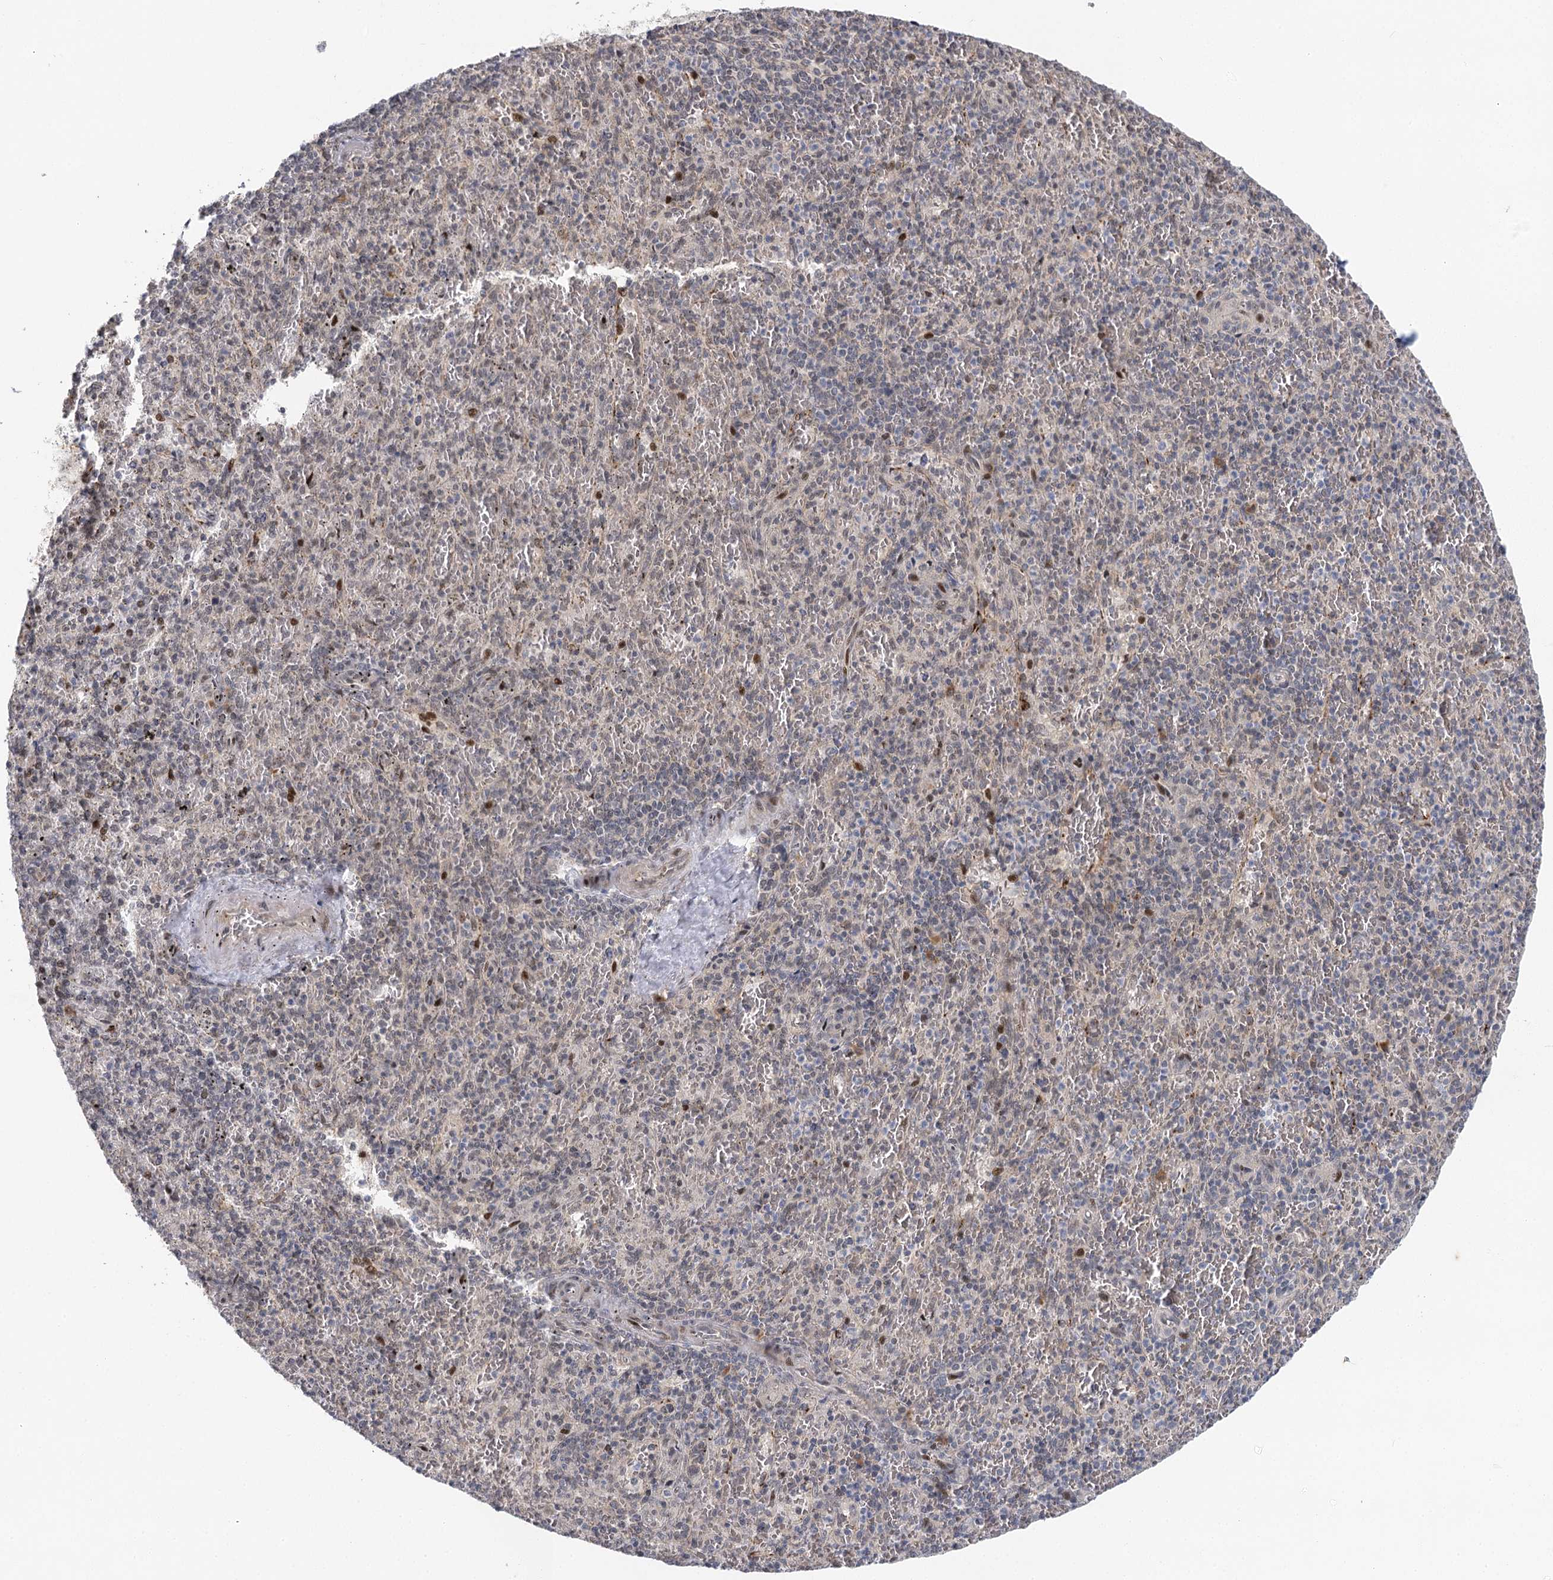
{"staining": {"intensity": "negative", "quantity": "none", "location": "none"}, "tissue": "spleen", "cell_type": "Cells in red pulp", "image_type": "normal", "snomed": [{"axis": "morphology", "description": "Normal tissue, NOS"}, {"axis": "topography", "description": "Spleen"}], "caption": "An image of human spleen is negative for staining in cells in red pulp. (Stains: DAB immunohistochemistry with hematoxylin counter stain, Microscopy: brightfield microscopy at high magnification).", "gene": "IL11RA", "patient": {"sex": "male", "age": 82}}